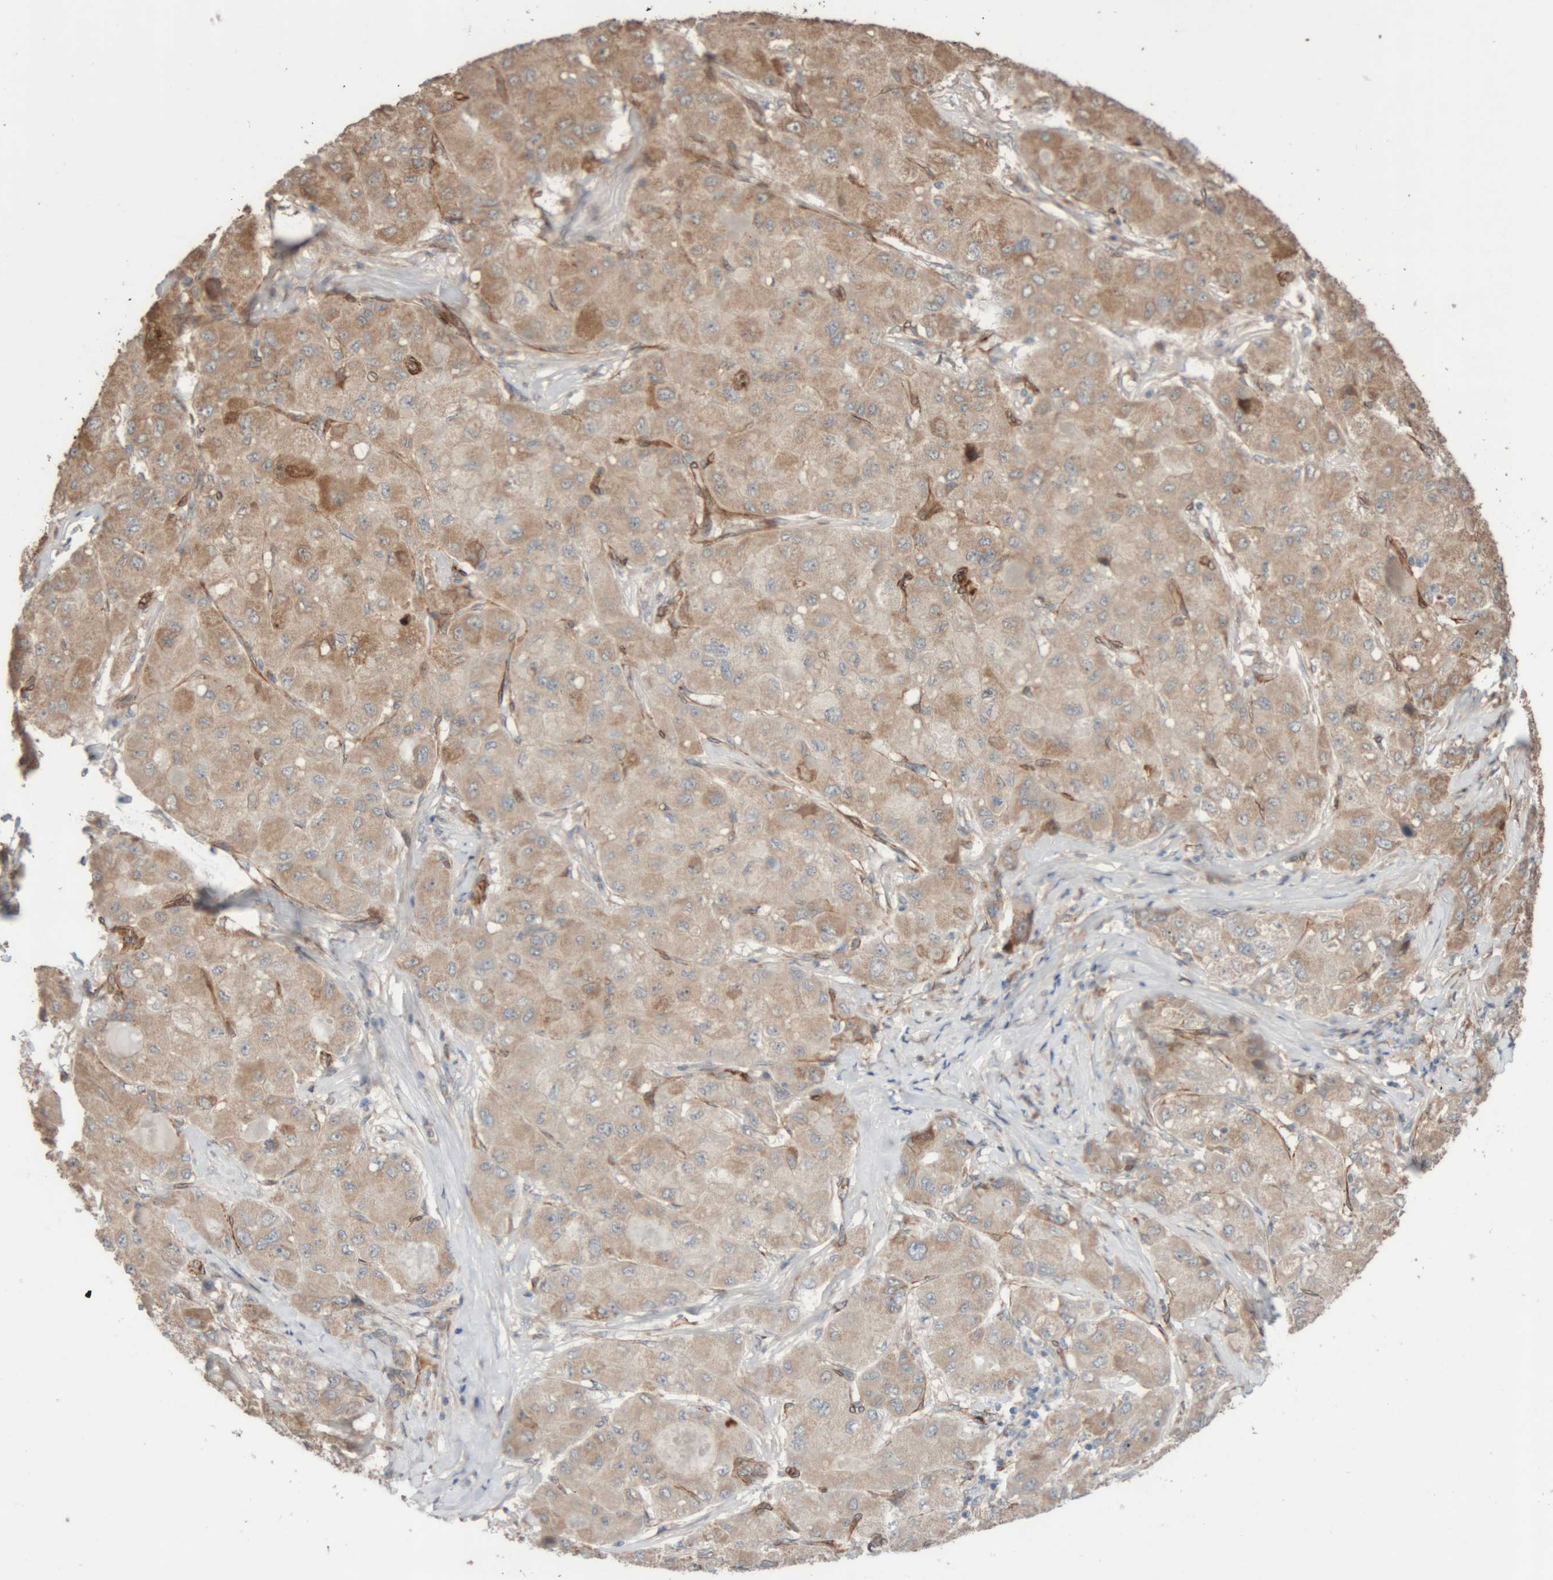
{"staining": {"intensity": "moderate", "quantity": ">75%", "location": "cytoplasmic/membranous"}, "tissue": "liver cancer", "cell_type": "Tumor cells", "image_type": "cancer", "snomed": [{"axis": "morphology", "description": "Carcinoma, Hepatocellular, NOS"}, {"axis": "topography", "description": "Liver"}], "caption": "An immunohistochemistry (IHC) photomicrograph of neoplastic tissue is shown. Protein staining in brown shows moderate cytoplasmic/membranous positivity in liver cancer (hepatocellular carcinoma) within tumor cells.", "gene": "RAB32", "patient": {"sex": "male", "age": 80}}